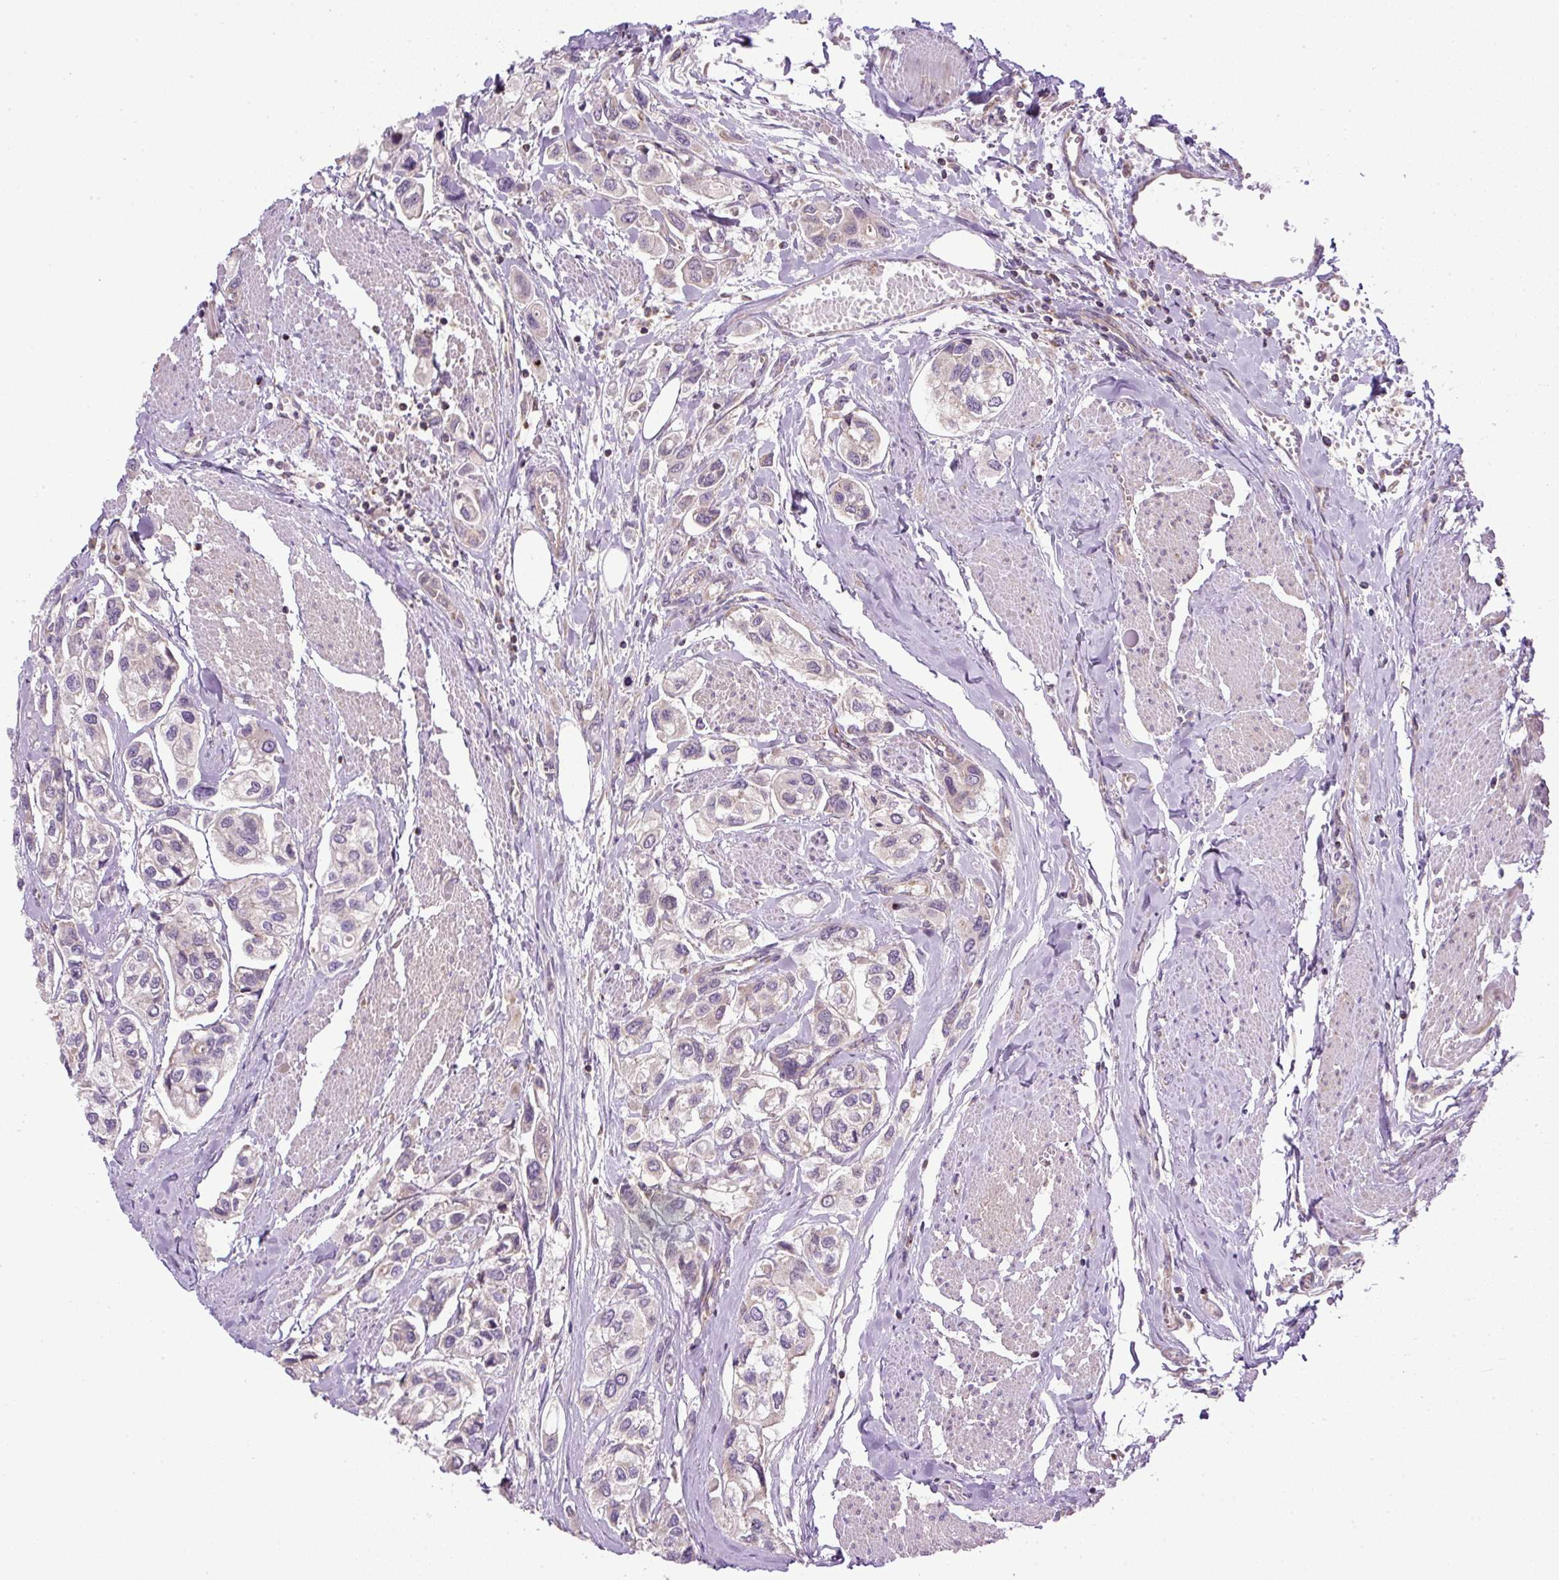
{"staining": {"intensity": "negative", "quantity": "none", "location": "none"}, "tissue": "urothelial cancer", "cell_type": "Tumor cells", "image_type": "cancer", "snomed": [{"axis": "morphology", "description": "Urothelial carcinoma, High grade"}, {"axis": "topography", "description": "Urinary bladder"}], "caption": "Immunohistochemistry image of neoplastic tissue: human high-grade urothelial carcinoma stained with DAB demonstrates no significant protein staining in tumor cells.", "gene": "ZNF547", "patient": {"sex": "male", "age": 67}}